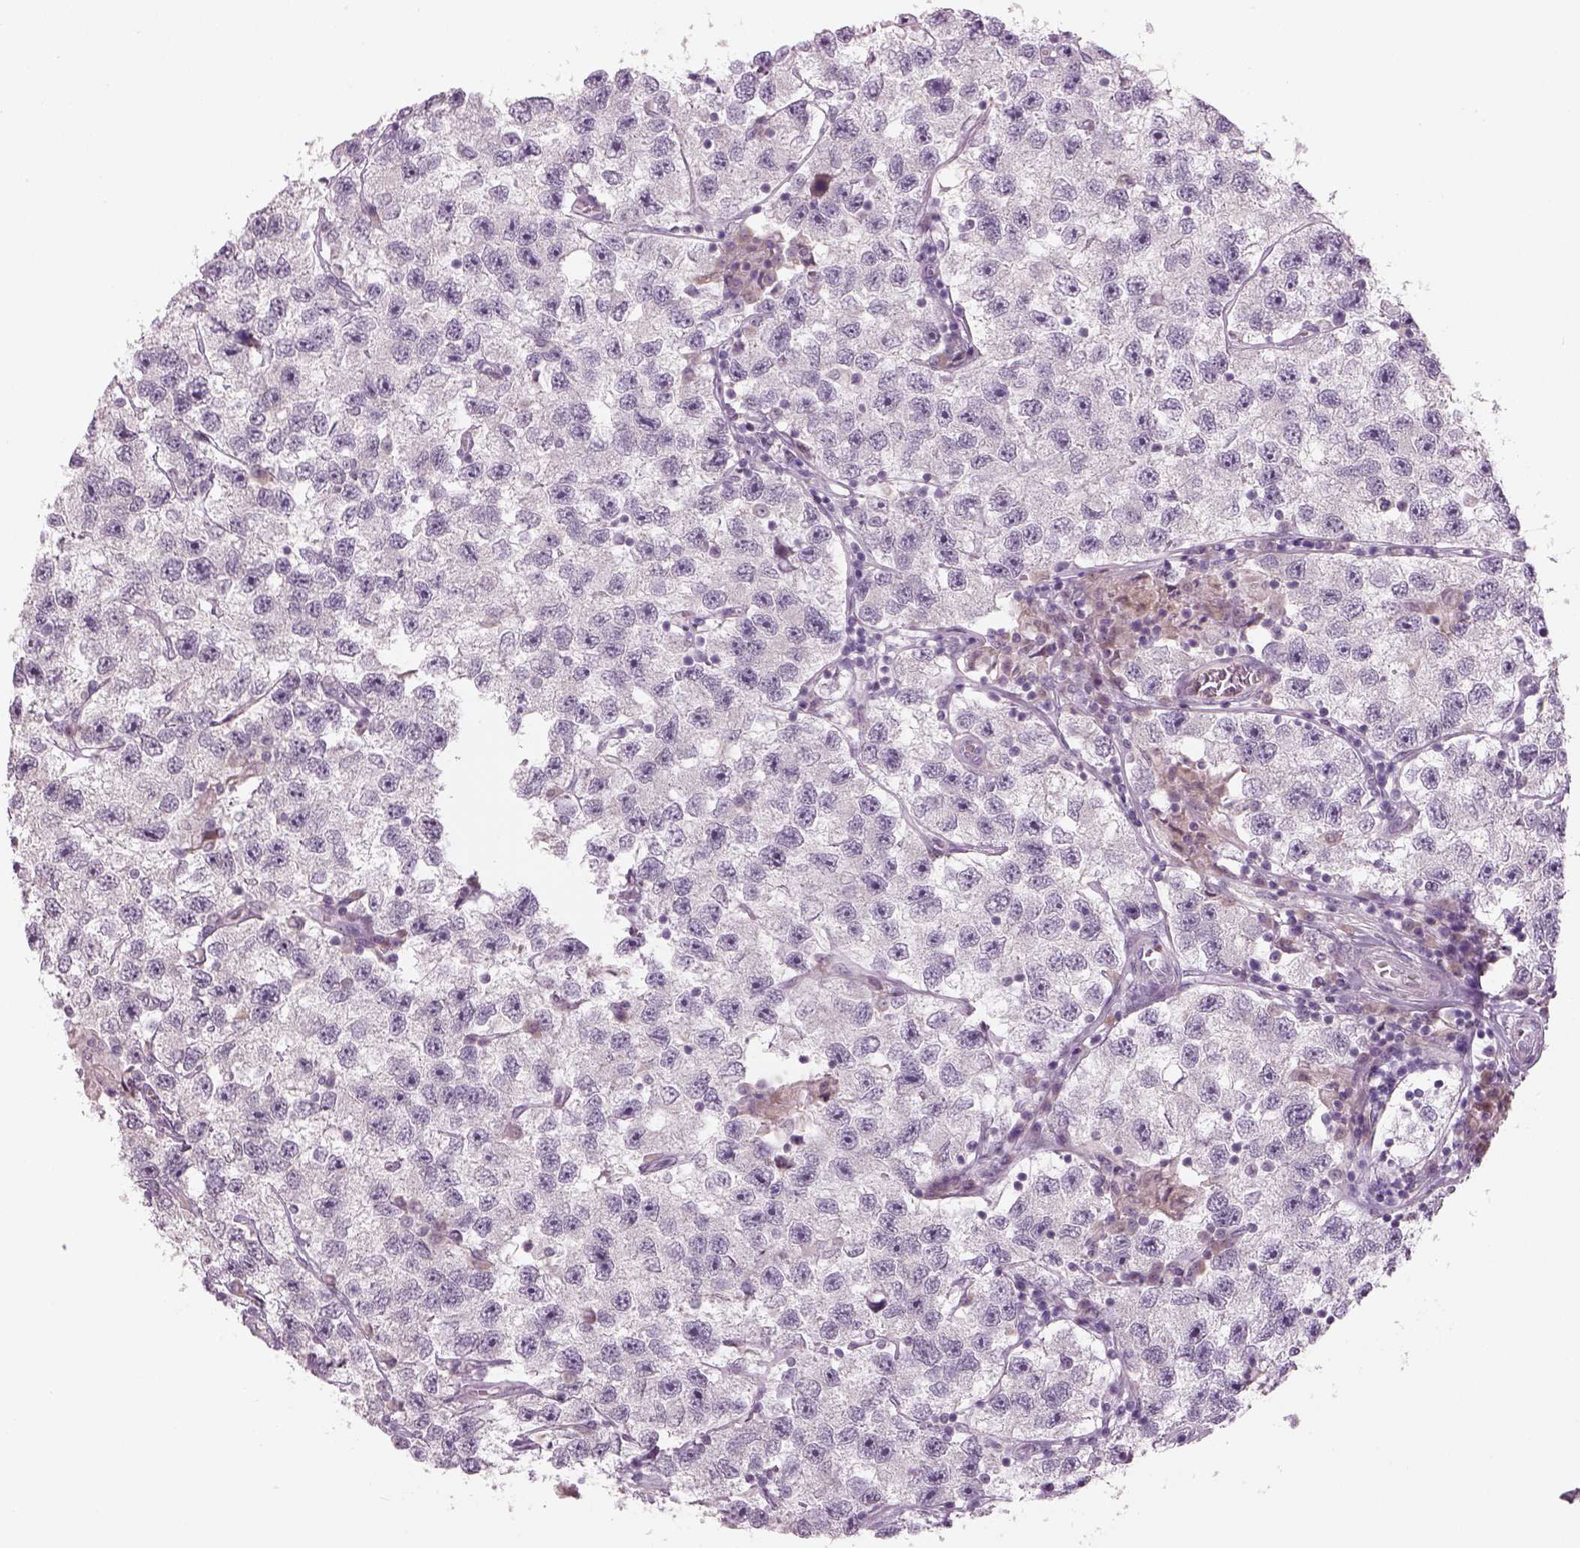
{"staining": {"intensity": "negative", "quantity": "none", "location": "none"}, "tissue": "testis cancer", "cell_type": "Tumor cells", "image_type": "cancer", "snomed": [{"axis": "morphology", "description": "Seminoma, NOS"}, {"axis": "topography", "description": "Testis"}], "caption": "Immunohistochemical staining of human testis seminoma demonstrates no significant staining in tumor cells.", "gene": "PENK", "patient": {"sex": "male", "age": 26}}